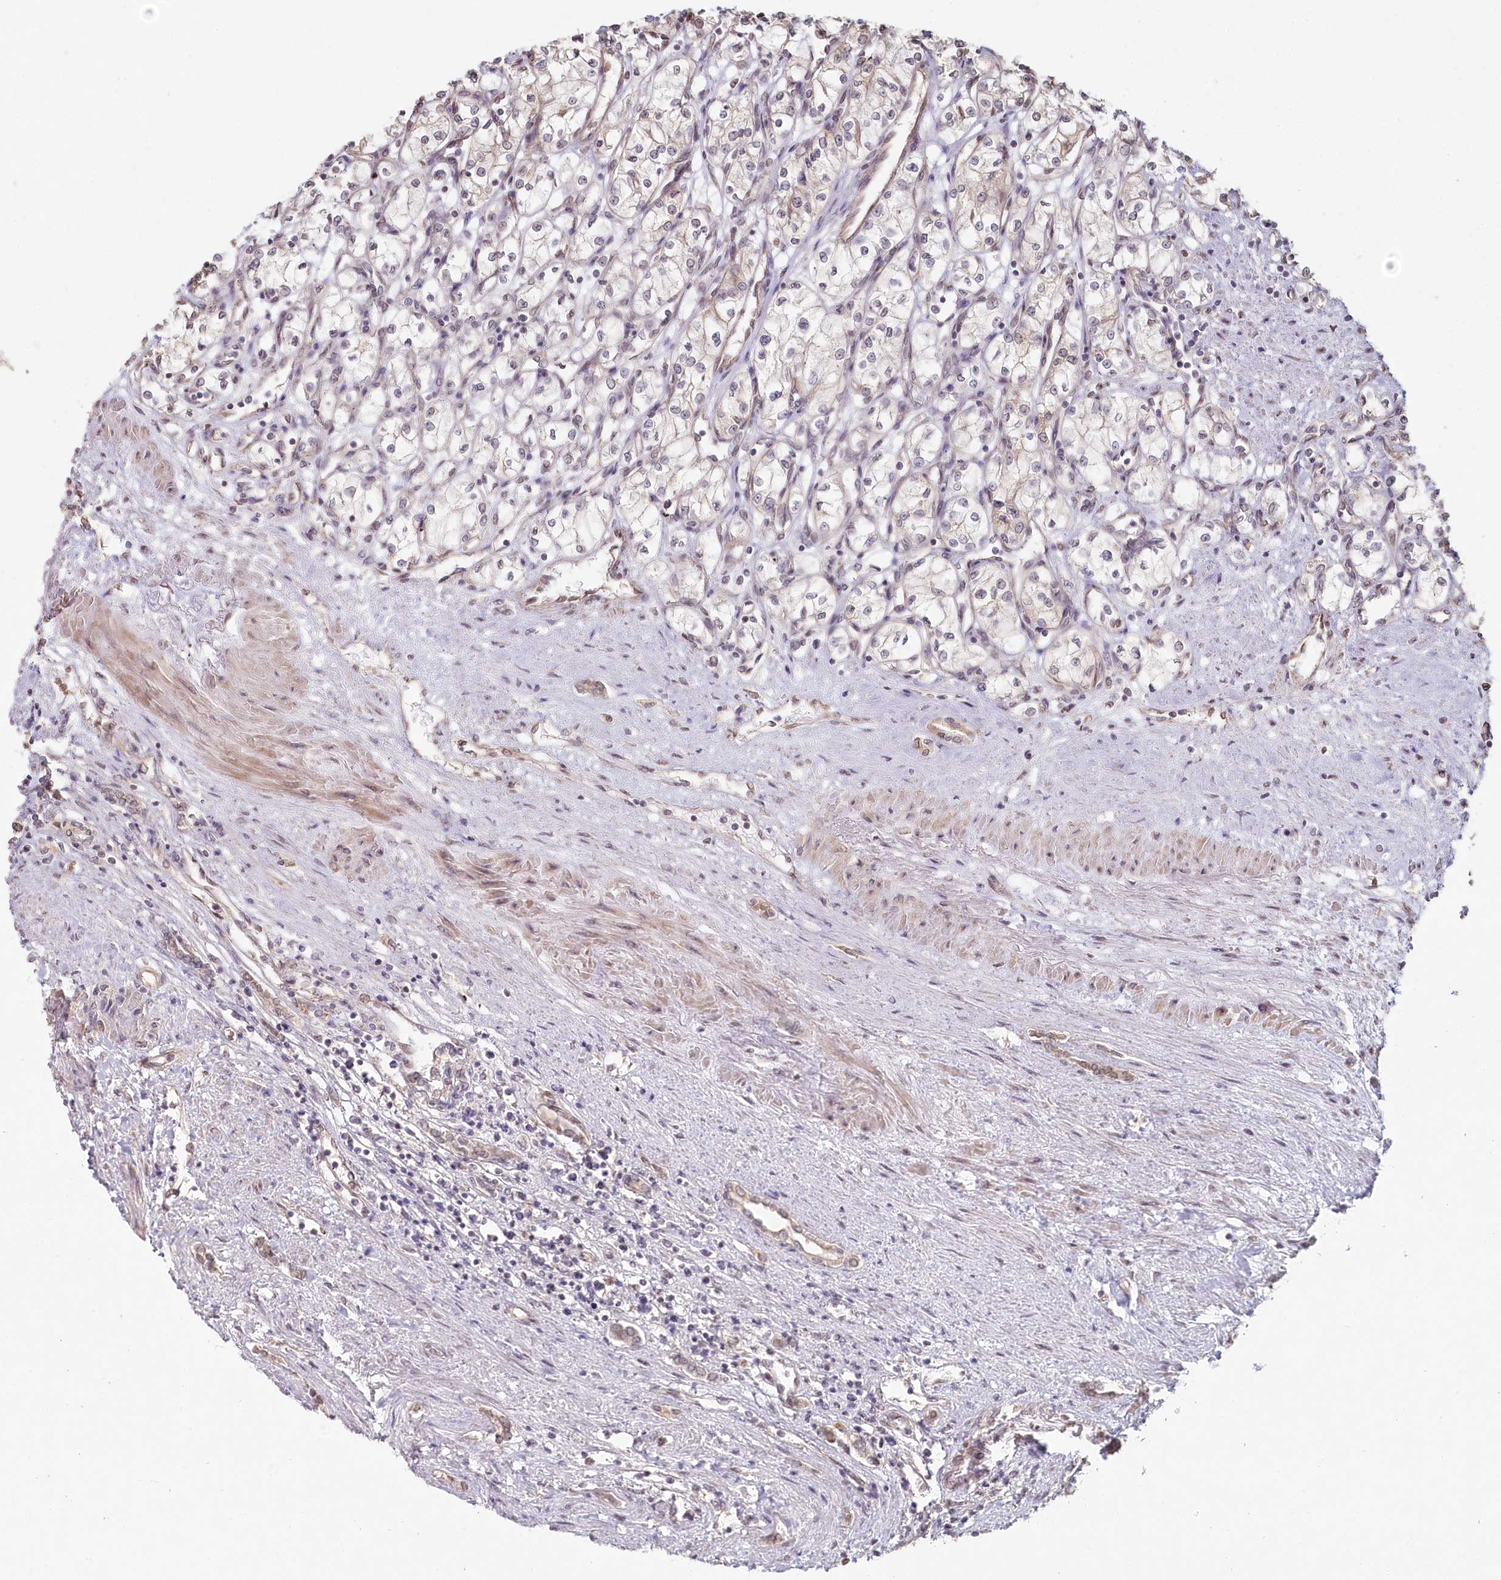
{"staining": {"intensity": "negative", "quantity": "none", "location": "none"}, "tissue": "renal cancer", "cell_type": "Tumor cells", "image_type": "cancer", "snomed": [{"axis": "morphology", "description": "Adenocarcinoma, NOS"}, {"axis": "topography", "description": "Kidney"}], "caption": "High magnification brightfield microscopy of renal cancer (adenocarcinoma) stained with DAB (3,3'-diaminobenzidine) (brown) and counterstained with hematoxylin (blue): tumor cells show no significant positivity.", "gene": "TCHP", "patient": {"sex": "male", "age": 59}}